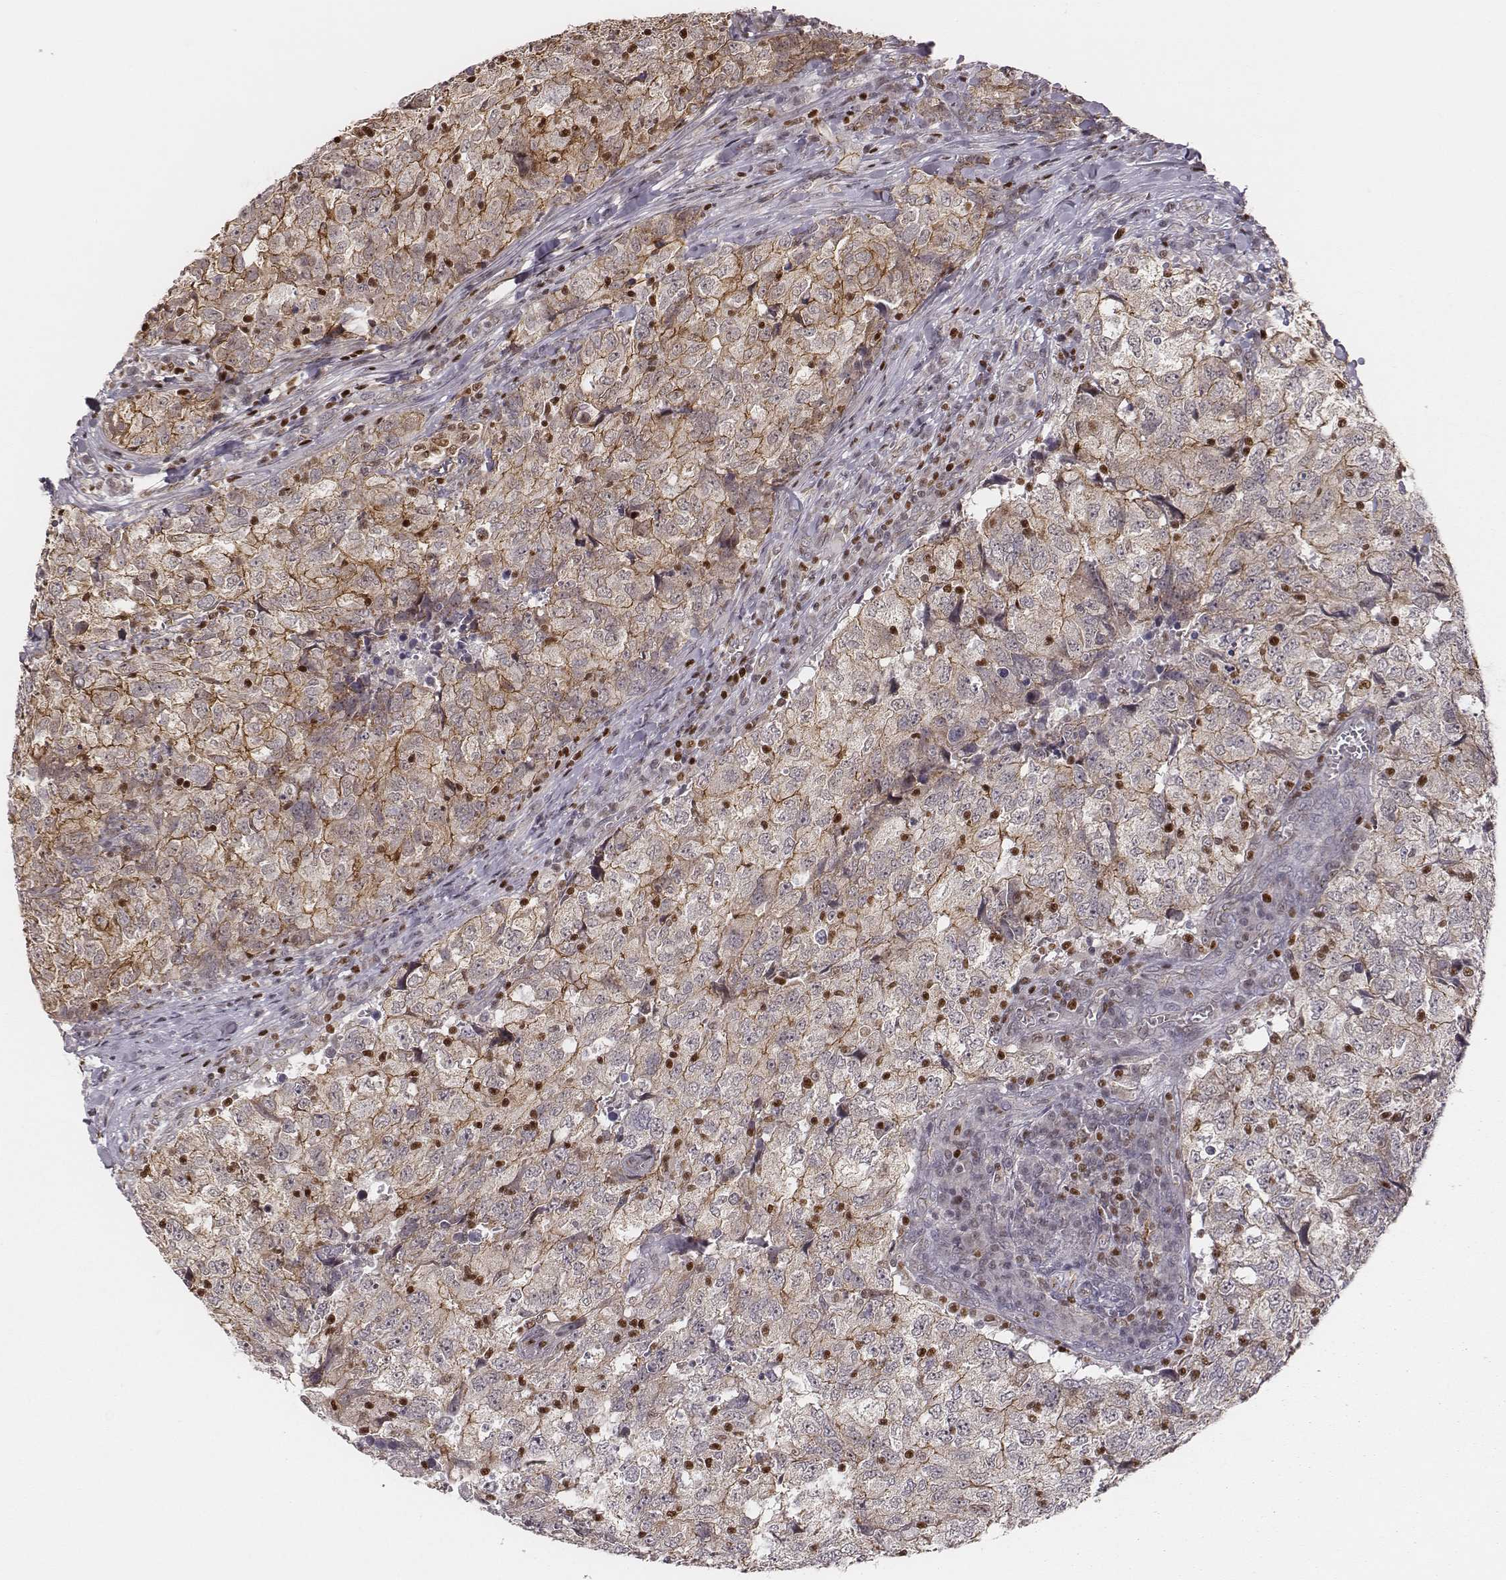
{"staining": {"intensity": "weak", "quantity": "25%-75%", "location": "cytoplasmic/membranous"}, "tissue": "breast cancer", "cell_type": "Tumor cells", "image_type": "cancer", "snomed": [{"axis": "morphology", "description": "Duct carcinoma"}, {"axis": "topography", "description": "Breast"}], "caption": "Infiltrating ductal carcinoma (breast) tissue demonstrates weak cytoplasmic/membranous expression in approximately 25%-75% of tumor cells", "gene": "WDR59", "patient": {"sex": "female", "age": 30}}